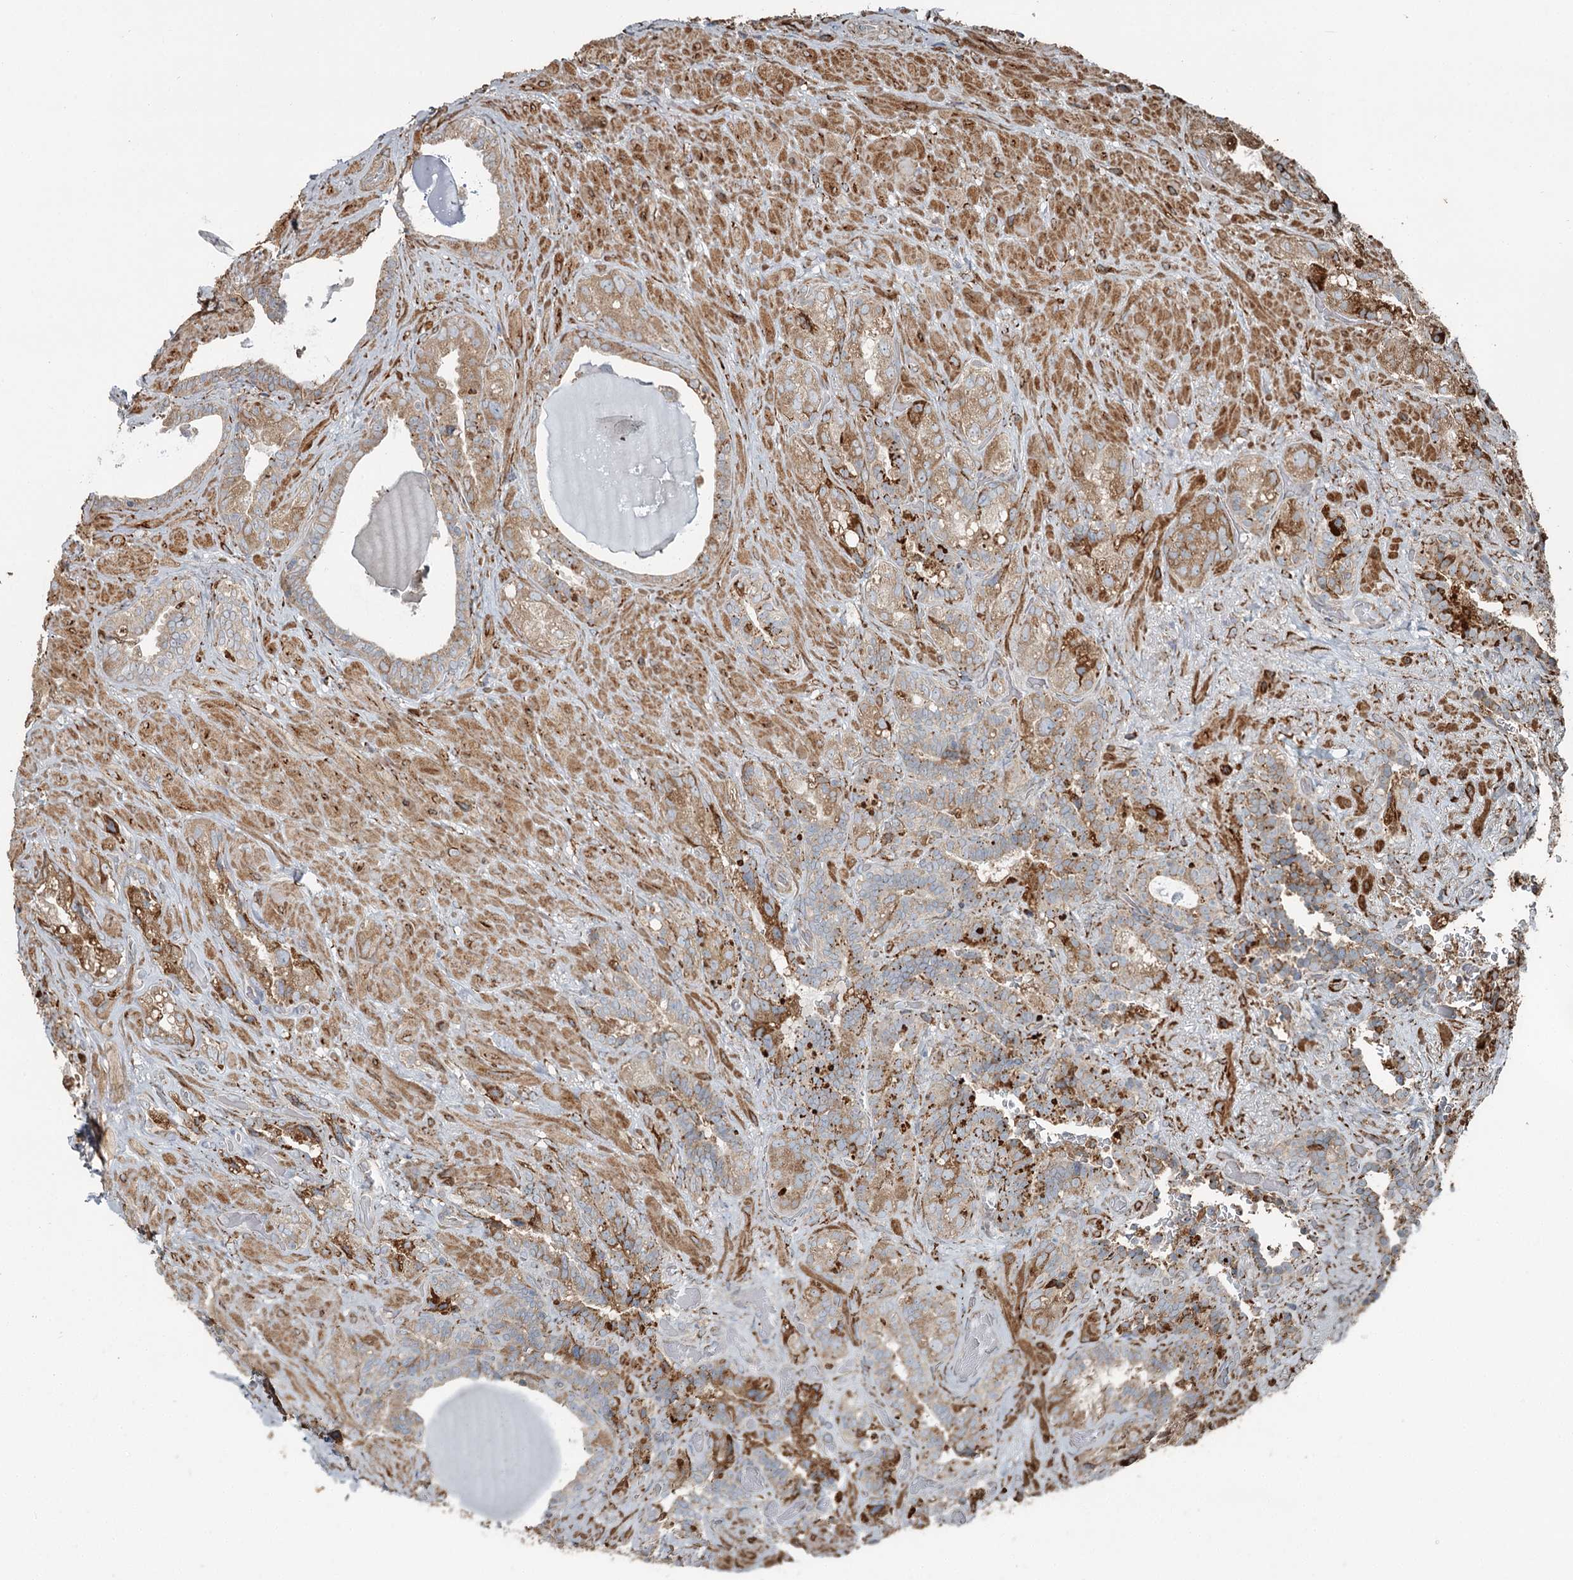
{"staining": {"intensity": "moderate", "quantity": "25%-75%", "location": "cytoplasmic/membranous"}, "tissue": "seminal vesicle", "cell_type": "Glandular cells", "image_type": "normal", "snomed": [{"axis": "morphology", "description": "Normal tissue, NOS"}, {"axis": "topography", "description": "Prostate and seminal vesicle, NOS"}, {"axis": "topography", "description": "Prostate"}, {"axis": "topography", "description": "Seminal veicle"}], "caption": "Immunohistochemical staining of unremarkable seminal vesicle shows moderate cytoplasmic/membranous protein staining in approximately 25%-75% of glandular cells. (brown staining indicates protein expression, while blue staining denotes nuclei).", "gene": "RASSF8", "patient": {"sex": "male", "age": 67}}